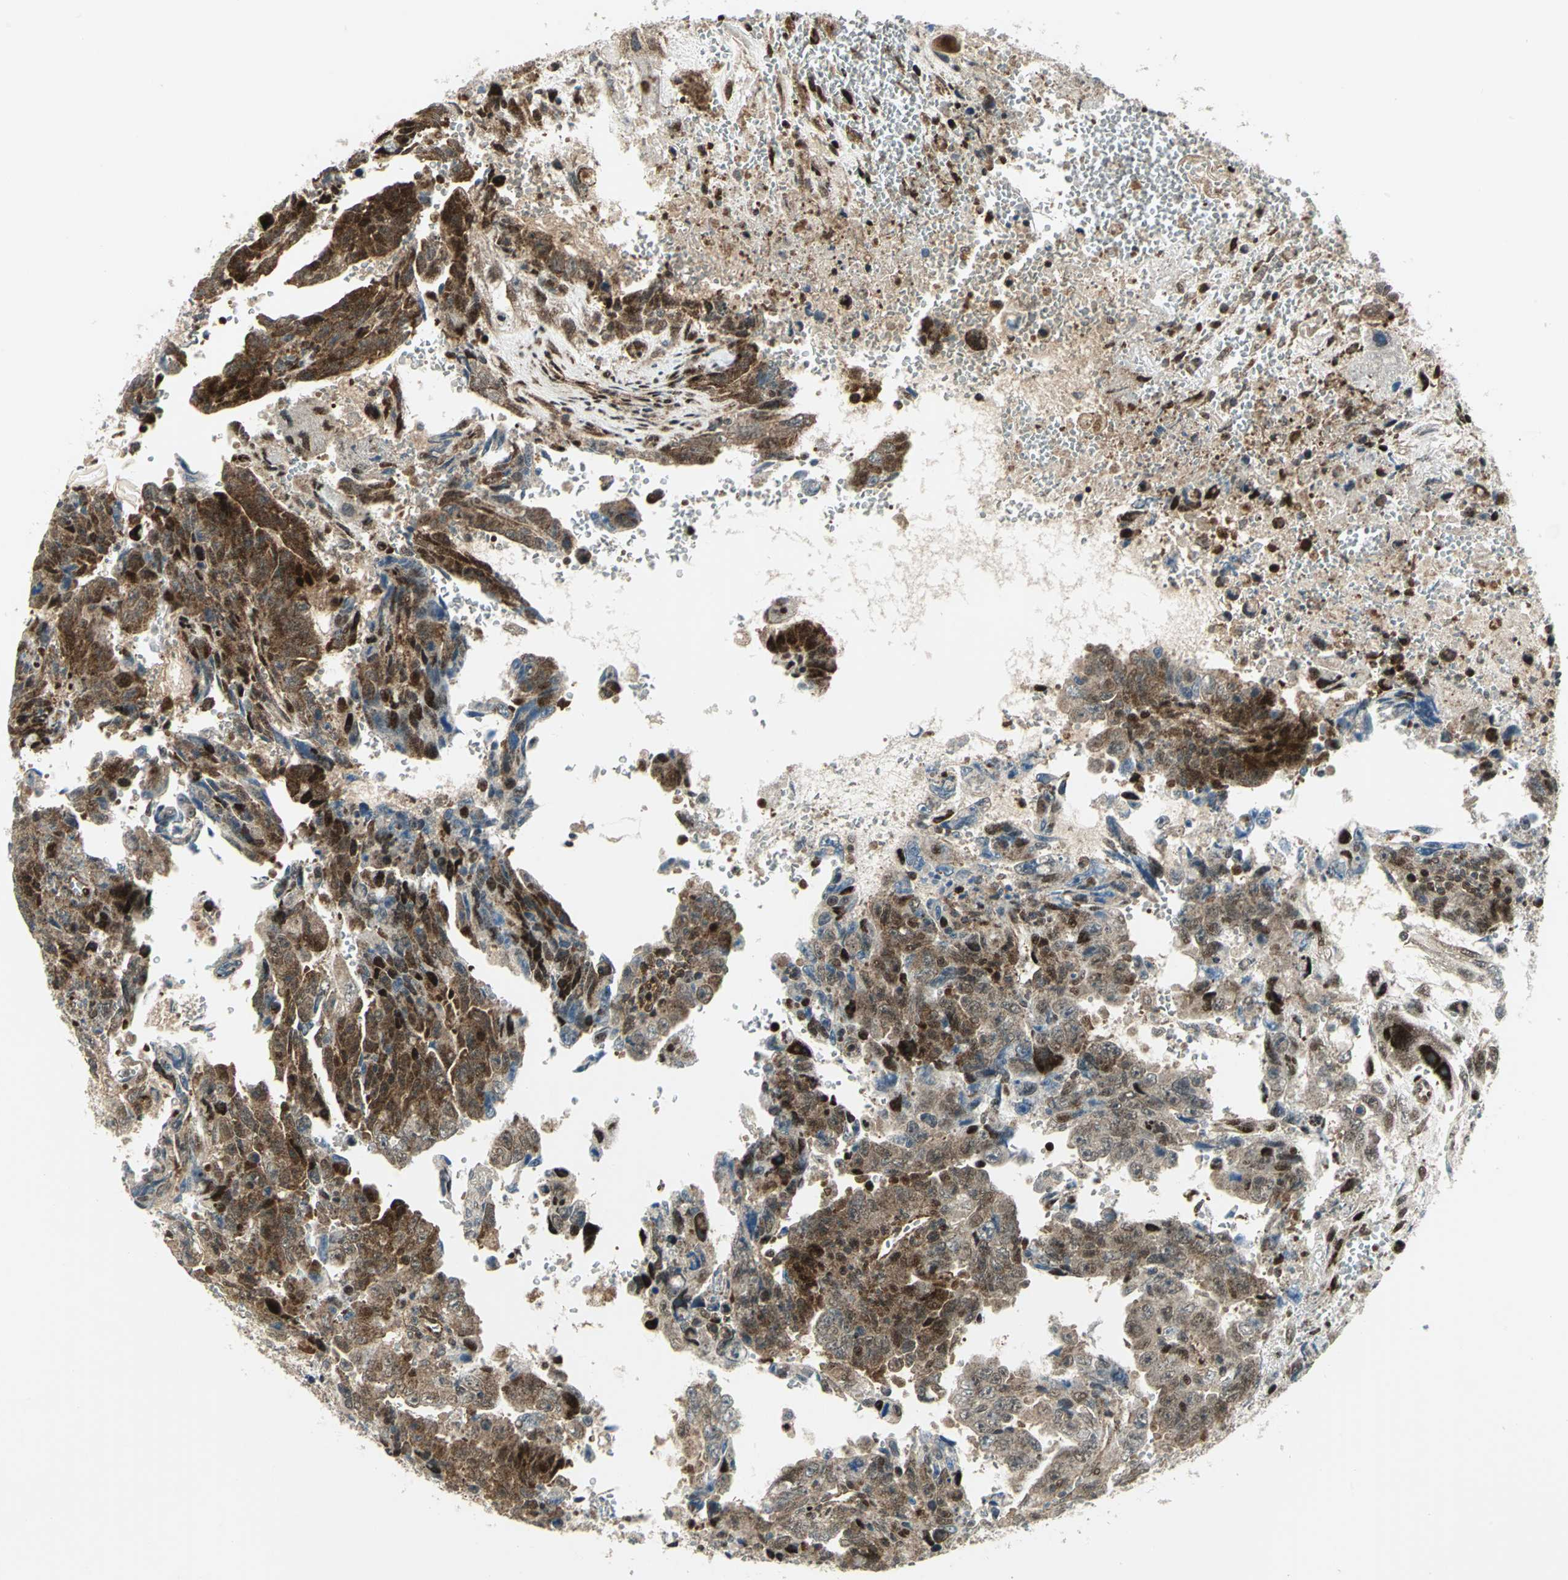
{"staining": {"intensity": "strong", "quantity": ">75%", "location": "cytoplasmic/membranous,nuclear"}, "tissue": "testis cancer", "cell_type": "Tumor cells", "image_type": "cancer", "snomed": [{"axis": "morphology", "description": "Carcinoma, Embryonal, NOS"}, {"axis": "topography", "description": "Testis"}], "caption": "Immunohistochemistry (IHC) of human testis cancer (embryonal carcinoma) shows high levels of strong cytoplasmic/membranous and nuclear positivity in about >75% of tumor cells.", "gene": "COPS5", "patient": {"sex": "male", "age": 28}}